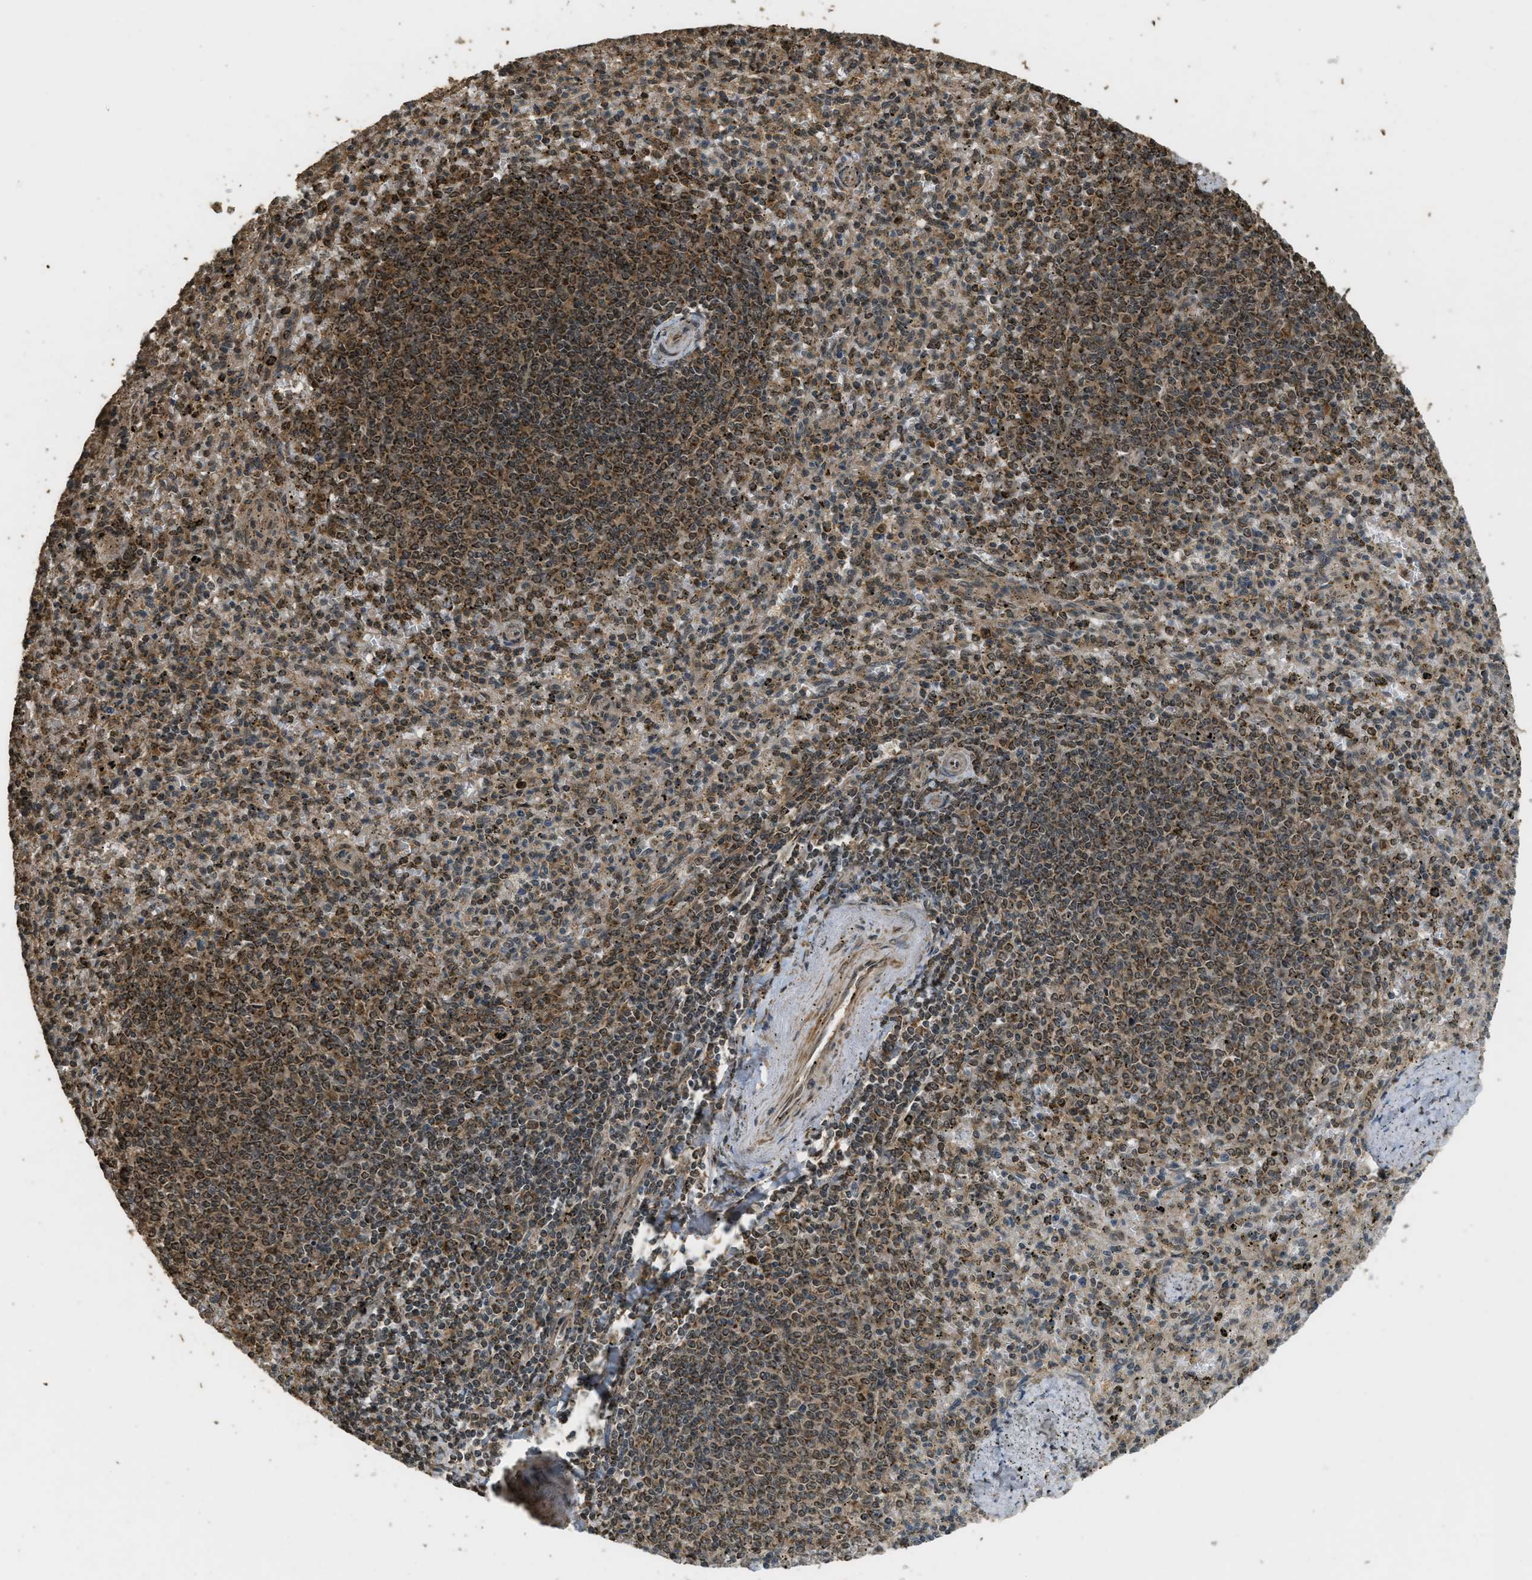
{"staining": {"intensity": "moderate", "quantity": "25%-75%", "location": "cytoplasmic/membranous"}, "tissue": "spleen", "cell_type": "Cells in red pulp", "image_type": "normal", "snomed": [{"axis": "morphology", "description": "Normal tissue, NOS"}, {"axis": "topography", "description": "Spleen"}], "caption": "The immunohistochemical stain shows moderate cytoplasmic/membranous positivity in cells in red pulp of normal spleen. (Brightfield microscopy of DAB IHC at high magnification).", "gene": "CTPS1", "patient": {"sex": "male", "age": 72}}